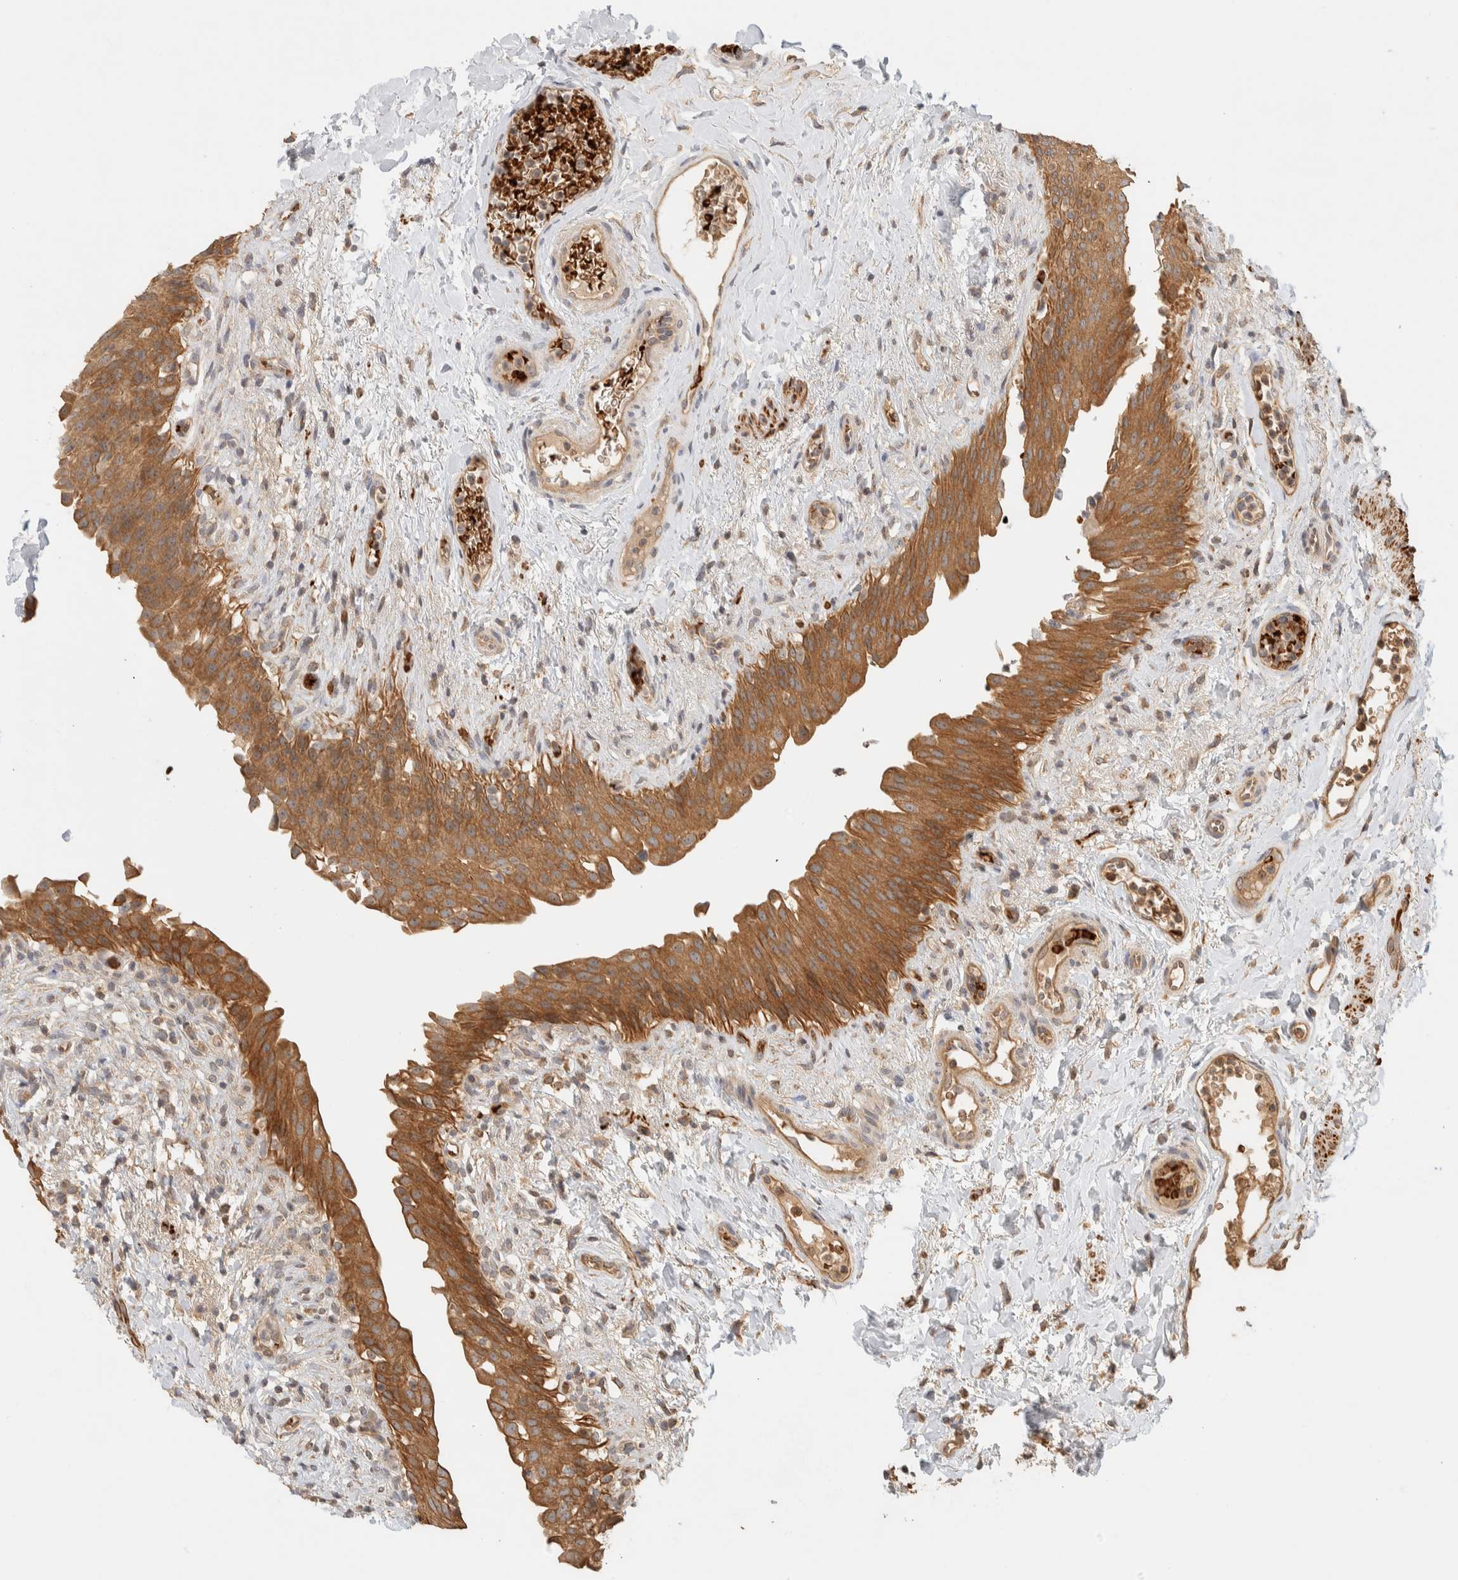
{"staining": {"intensity": "moderate", "quantity": ">75%", "location": "cytoplasmic/membranous"}, "tissue": "urinary bladder", "cell_type": "Urothelial cells", "image_type": "normal", "snomed": [{"axis": "morphology", "description": "Normal tissue, NOS"}, {"axis": "topography", "description": "Urinary bladder"}], "caption": "Protein analysis of benign urinary bladder shows moderate cytoplasmic/membranous positivity in about >75% of urothelial cells.", "gene": "TTI2", "patient": {"sex": "female", "age": 60}}